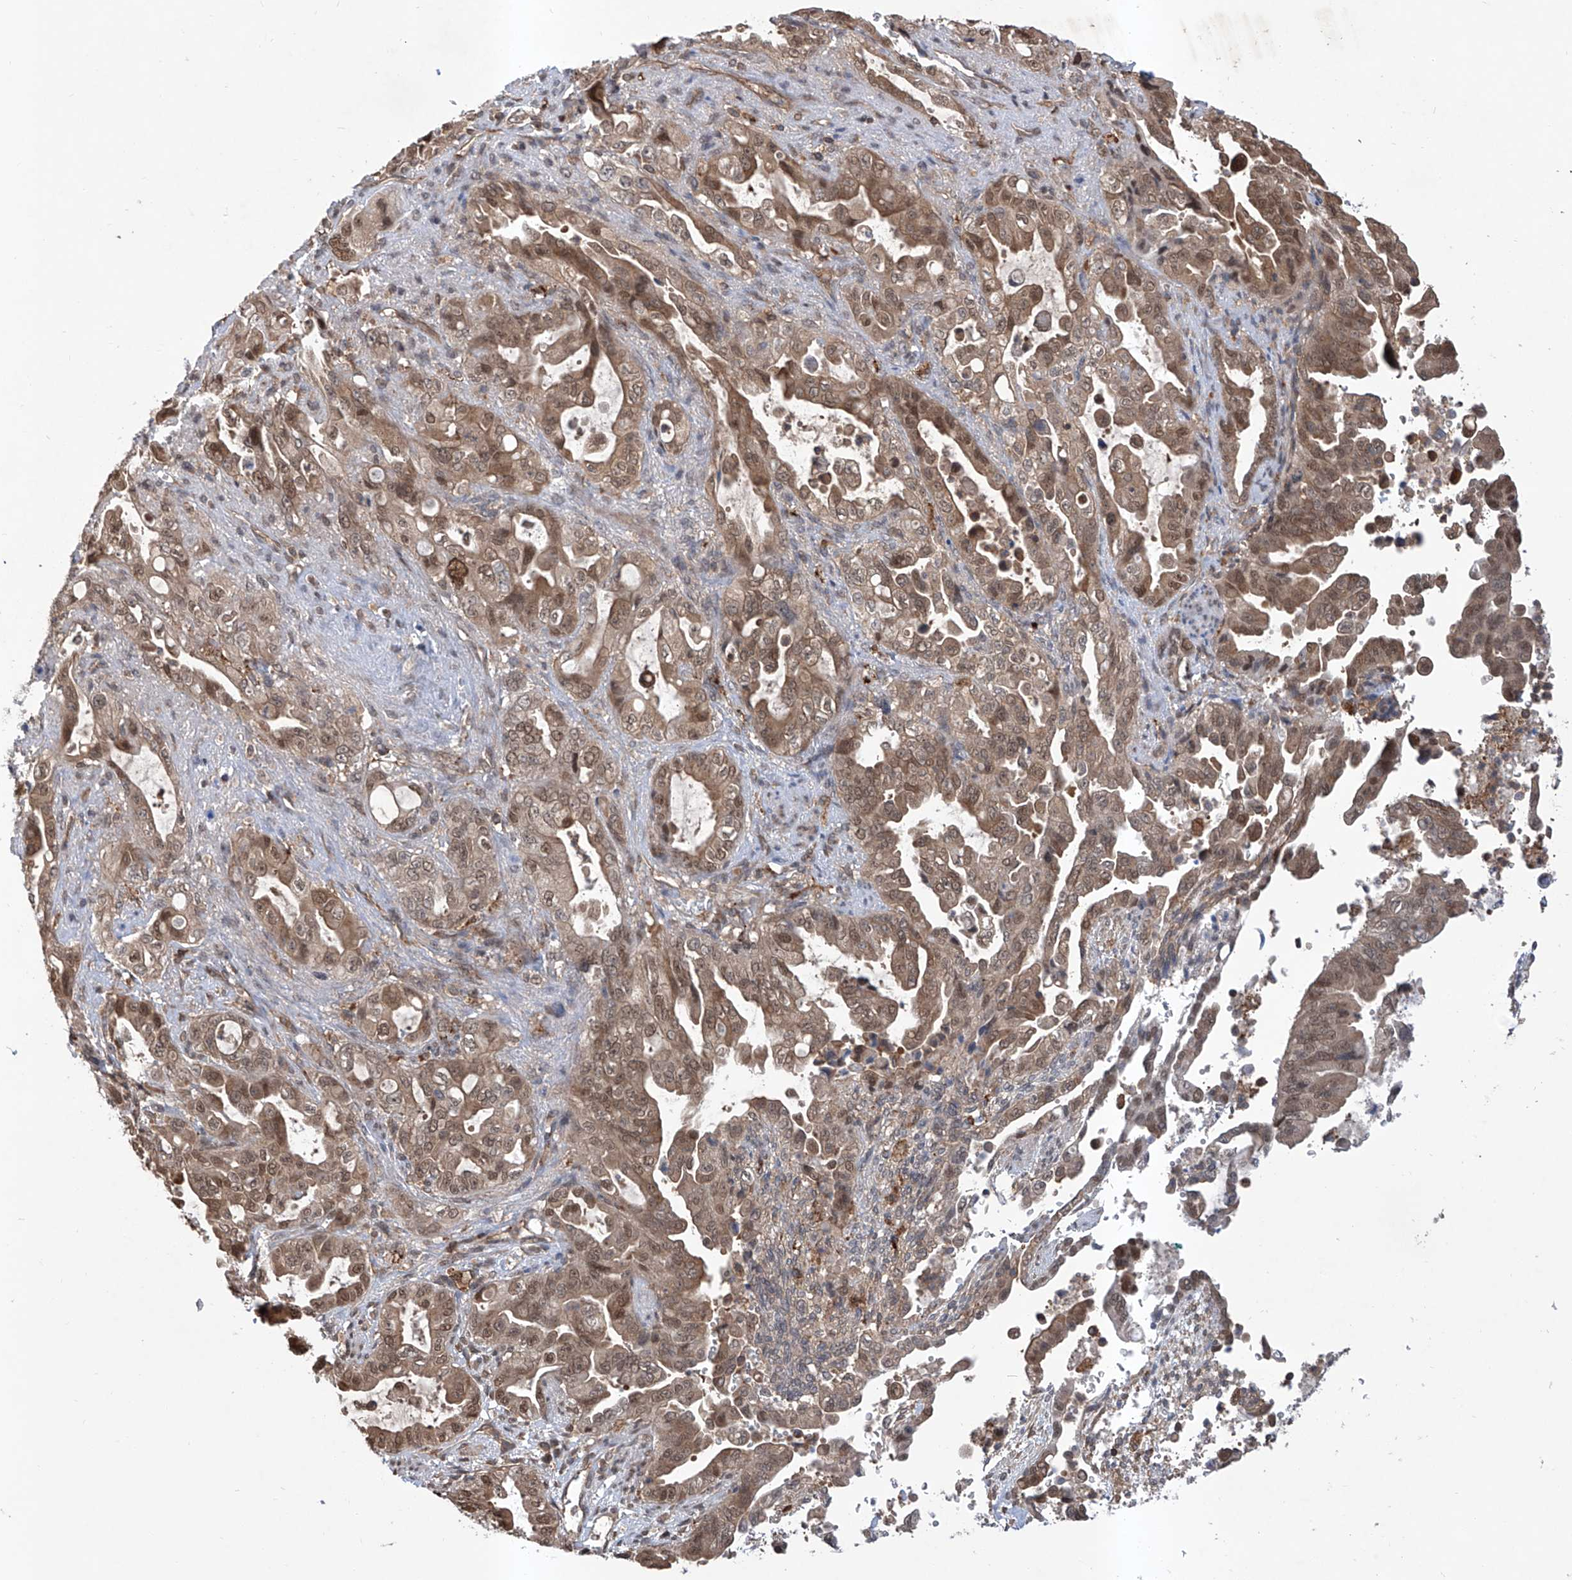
{"staining": {"intensity": "moderate", "quantity": ">75%", "location": "cytoplasmic/membranous,nuclear"}, "tissue": "pancreatic cancer", "cell_type": "Tumor cells", "image_type": "cancer", "snomed": [{"axis": "morphology", "description": "Adenocarcinoma, NOS"}, {"axis": "topography", "description": "Pancreas"}], "caption": "This photomicrograph shows pancreatic cancer stained with immunohistochemistry to label a protein in brown. The cytoplasmic/membranous and nuclear of tumor cells show moderate positivity for the protein. Nuclei are counter-stained blue.", "gene": "HOXC8", "patient": {"sex": "male", "age": 70}}